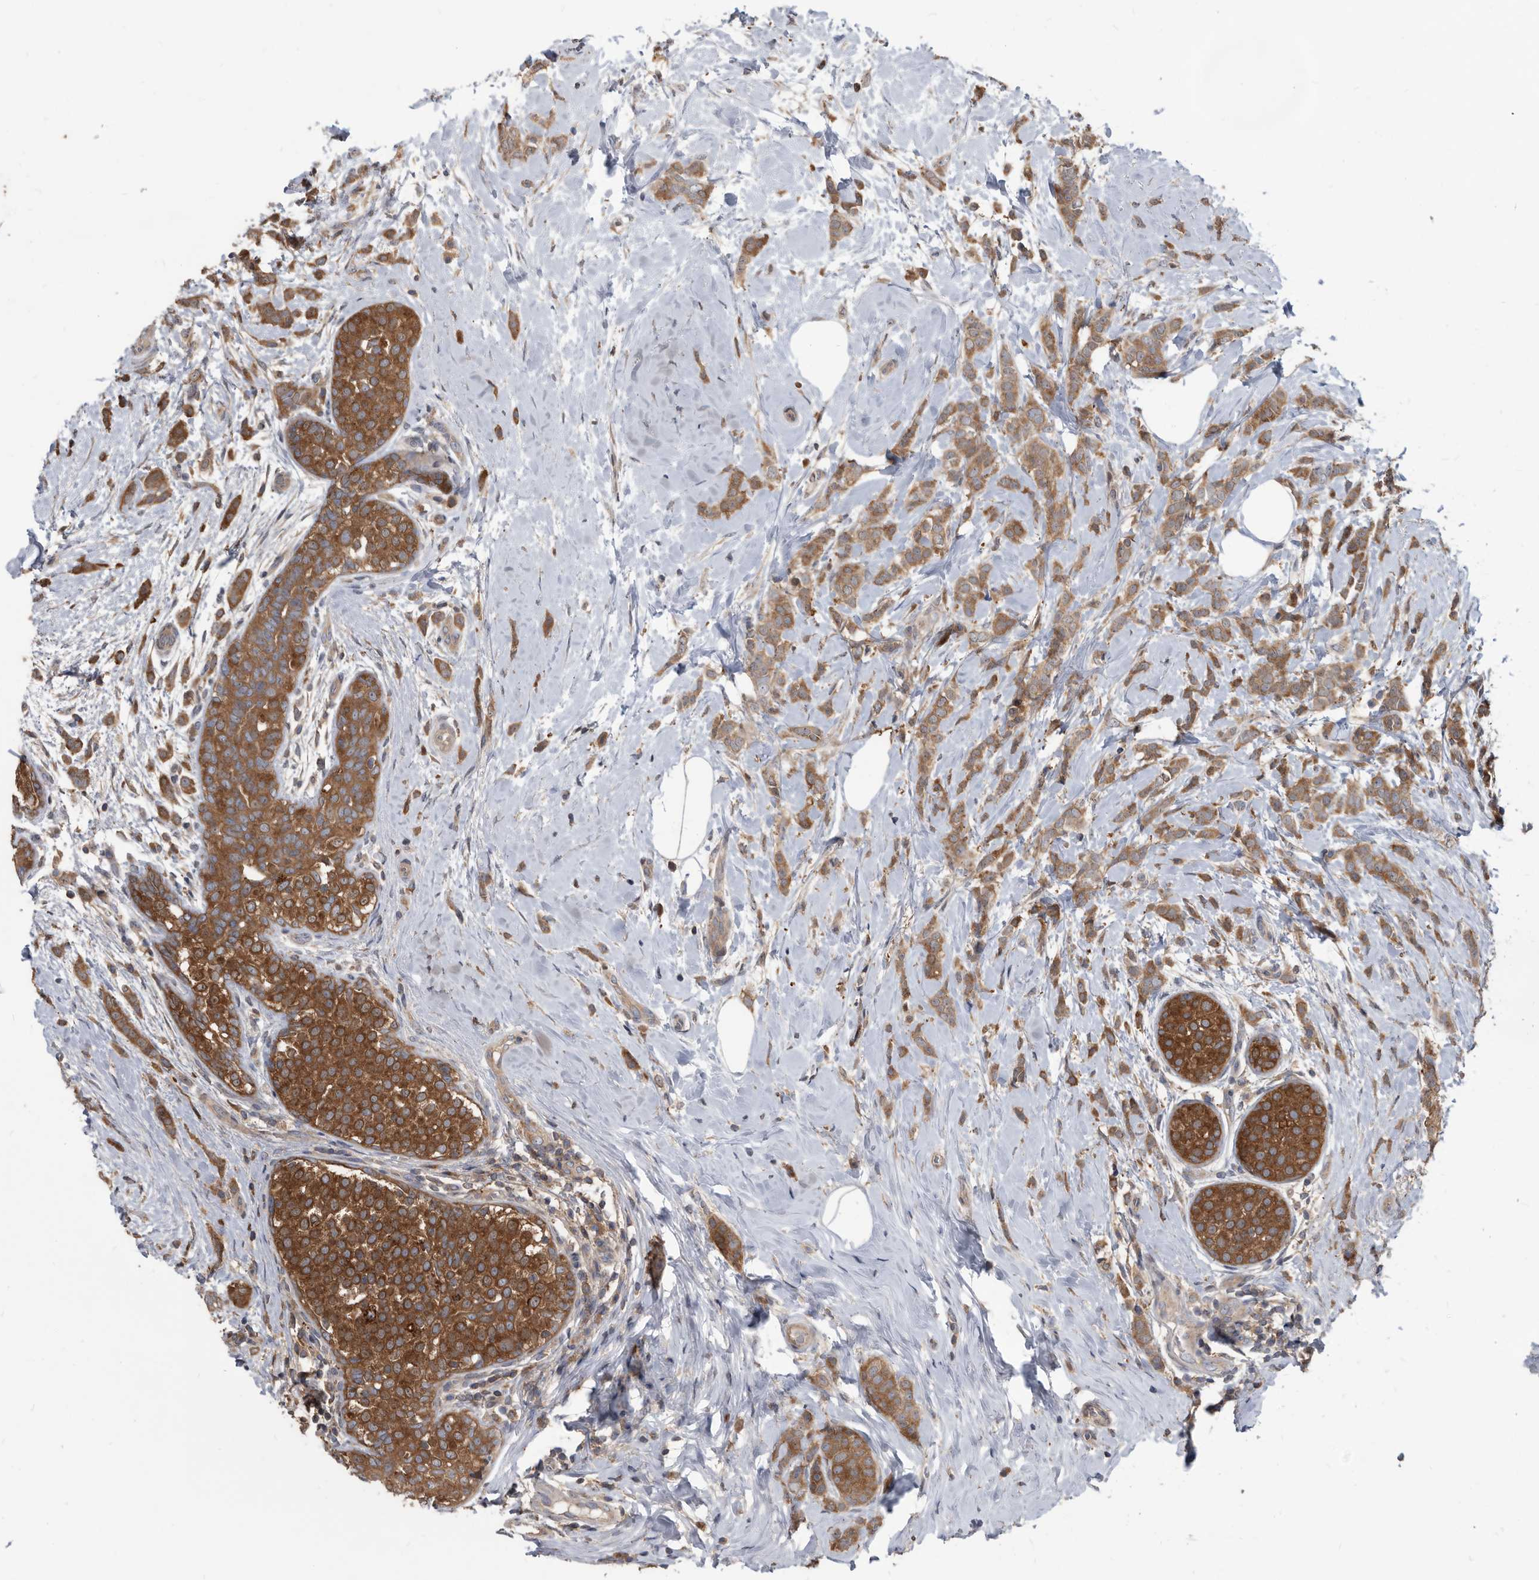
{"staining": {"intensity": "strong", "quantity": ">75%", "location": "cytoplasmic/membranous"}, "tissue": "breast cancer", "cell_type": "Tumor cells", "image_type": "cancer", "snomed": [{"axis": "morphology", "description": "Lobular carcinoma, in situ"}, {"axis": "morphology", "description": "Lobular carcinoma"}, {"axis": "topography", "description": "Breast"}], "caption": "An IHC histopathology image of tumor tissue is shown. Protein staining in brown highlights strong cytoplasmic/membranous positivity in breast lobular carcinoma in situ within tumor cells.", "gene": "APEH", "patient": {"sex": "female", "age": 41}}